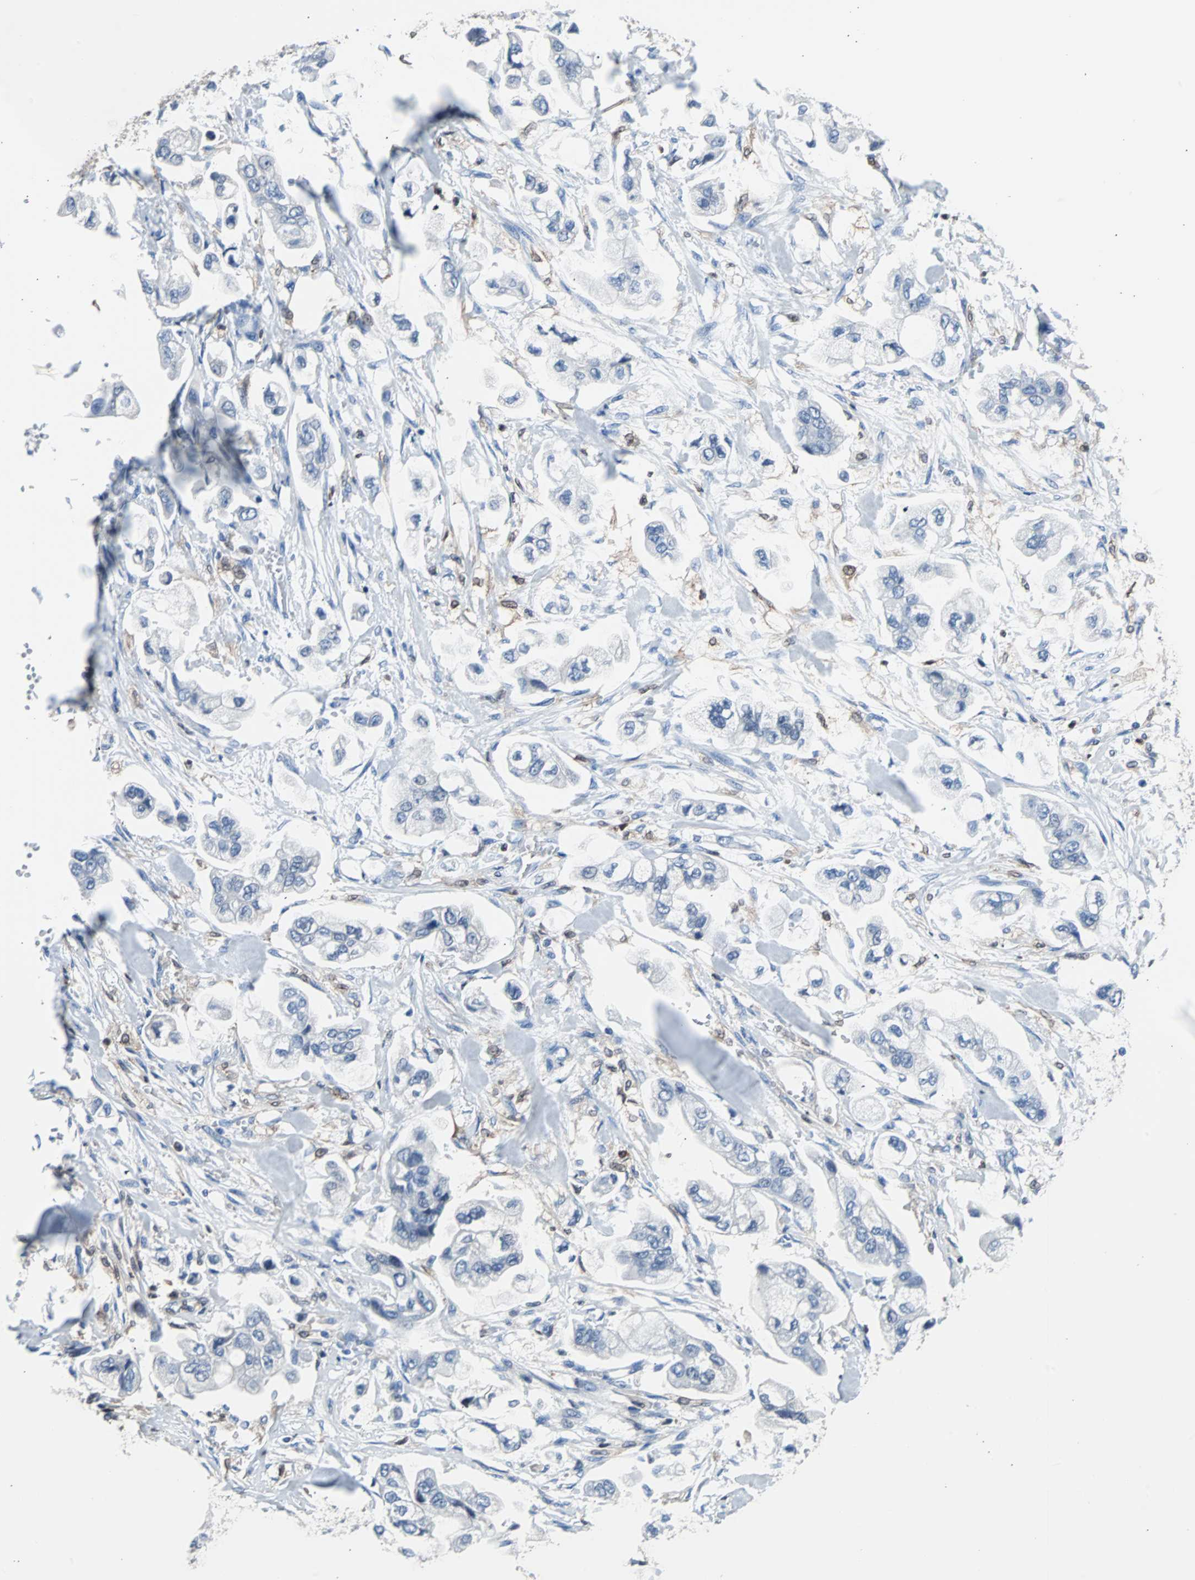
{"staining": {"intensity": "negative", "quantity": "none", "location": "none"}, "tissue": "stomach cancer", "cell_type": "Tumor cells", "image_type": "cancer", "snomed": [{"axis": "morphology", "description": "Adenocarcinoma, NOS"}, {"axis": "topography", "description": "Stomach"}], "caption": "Stomach adenocarcinoma stained for a protein using immunohistochemistry shows no positivity tumor cells.", "gene": "SYK", "patient": {"sex": "male", "age": 62}}